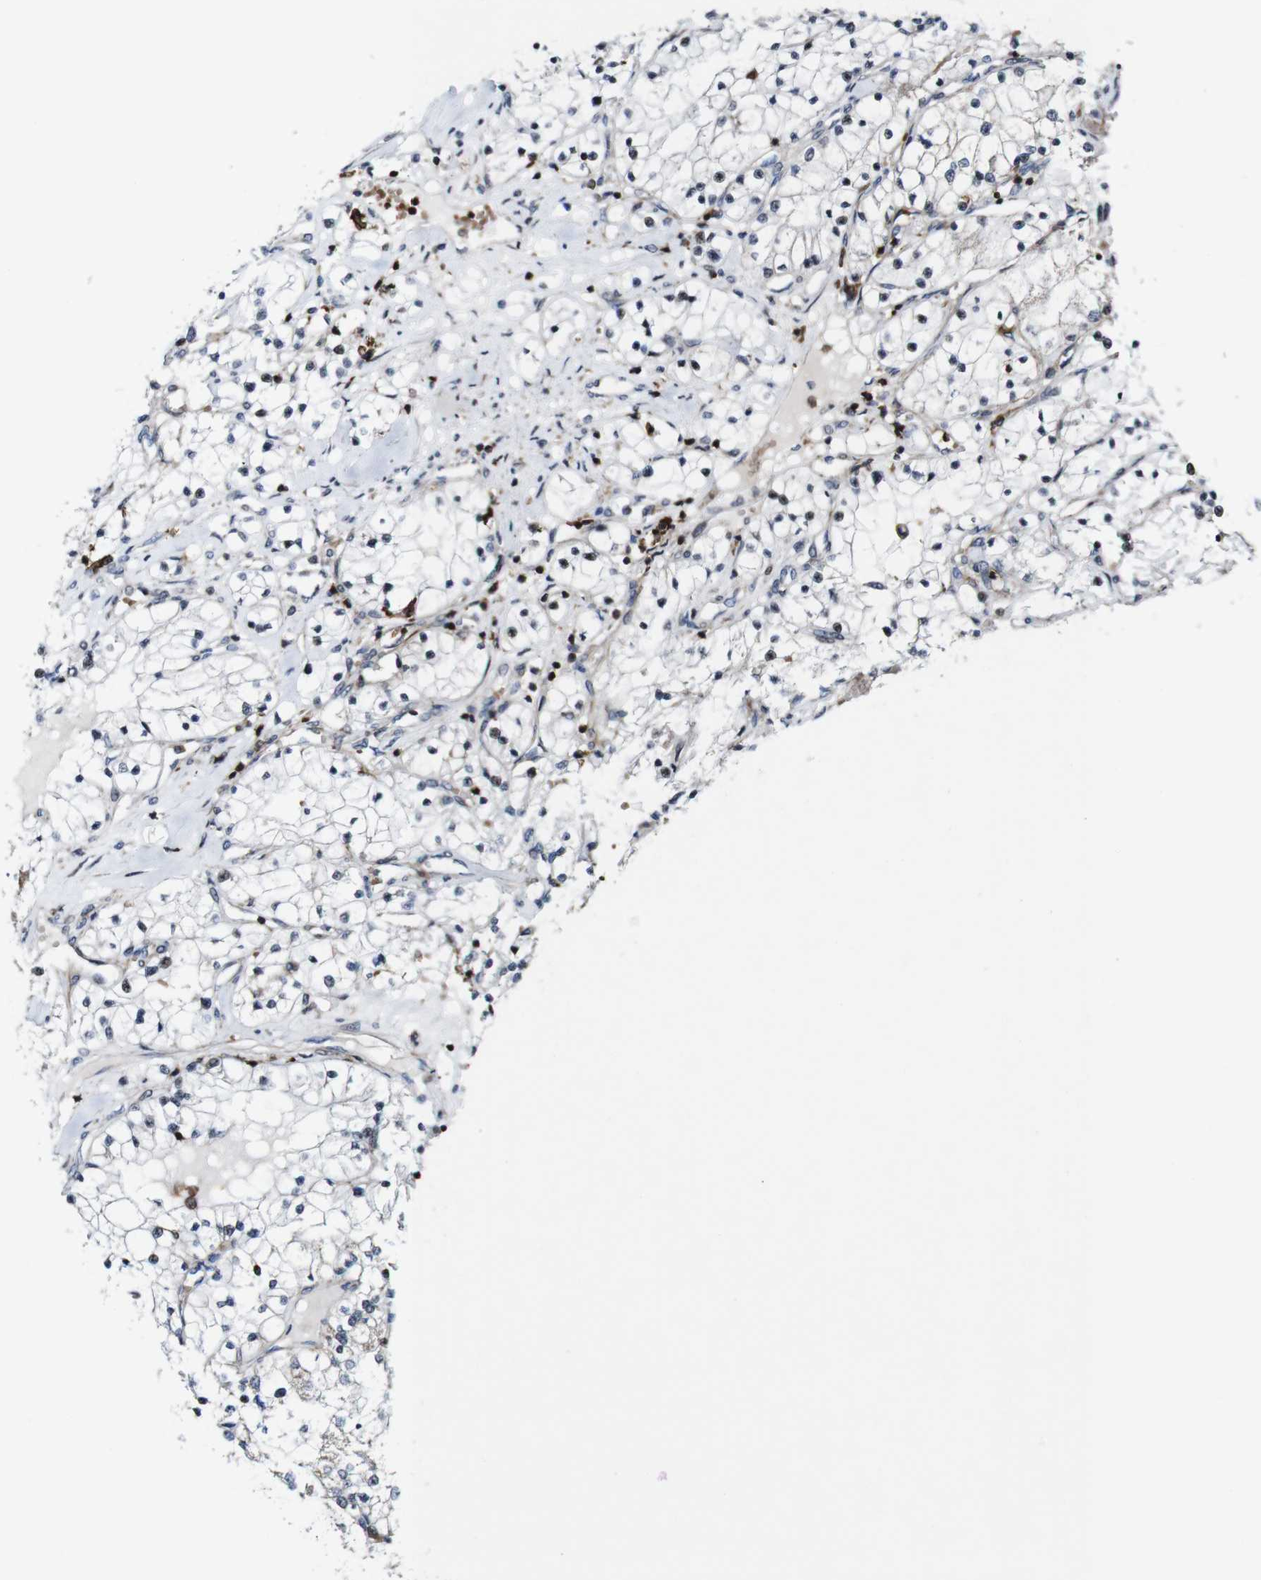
{"staining": {"intensity": "negative", "quantity": "none", "location": "none"}, "tissue": "renal cancer", "cell_type": "Tumor cells", "image_type": "cancer", "snomed": [{"axis": "morphology", "description": "Adenocarcinoma, NOS"}, {"axis": "topography", "description": "Kidney"}], "caption": "DAB immunohistochemical staining of renal cancer demonstrates no significant expression in tumor cells.", "gene": "JAK2", "patient": {"sex": "male", "age": 68}}